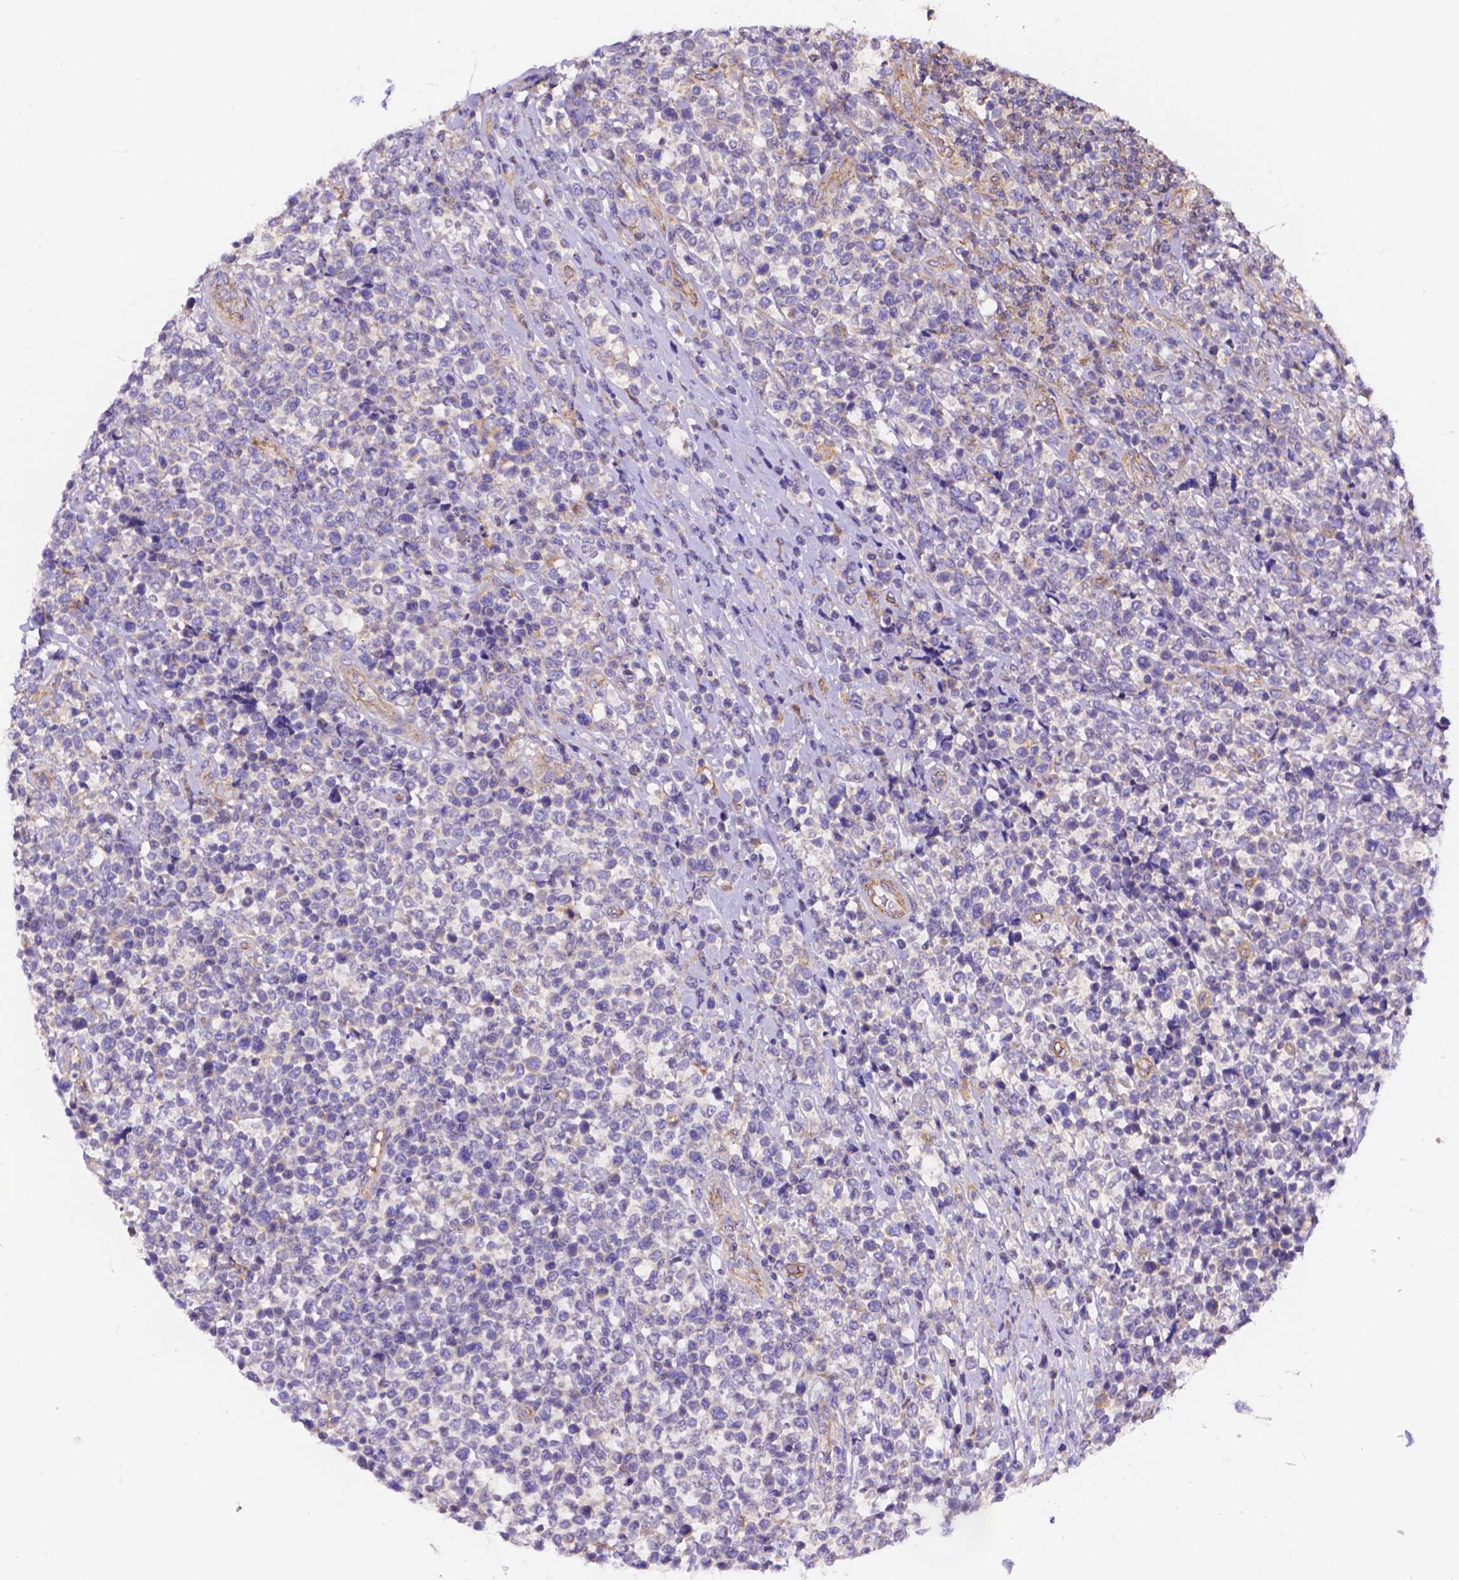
{"staining": {"intensity": "negative", "quantity": "none", "location": "none"}, "tissue": "lymphoma", "cell_type": "Tumor cells", "image_type": "cancer", "snomed": [{"axis": "morphology", "description": "Malignant lymphoma, non-Hodgkin's type, High grade"}, {"axis": "topography", "description": "Soft tissue"}], "caption": "This is a image of IHC staining of lymphoma, which shows no positivity in tumor cells. The staining is performed using DAB brown chromogen with nuclei counter-stained in using hematoxylin.", "gene": "AK3", "patient": {"sex": "female", "age": 56}}